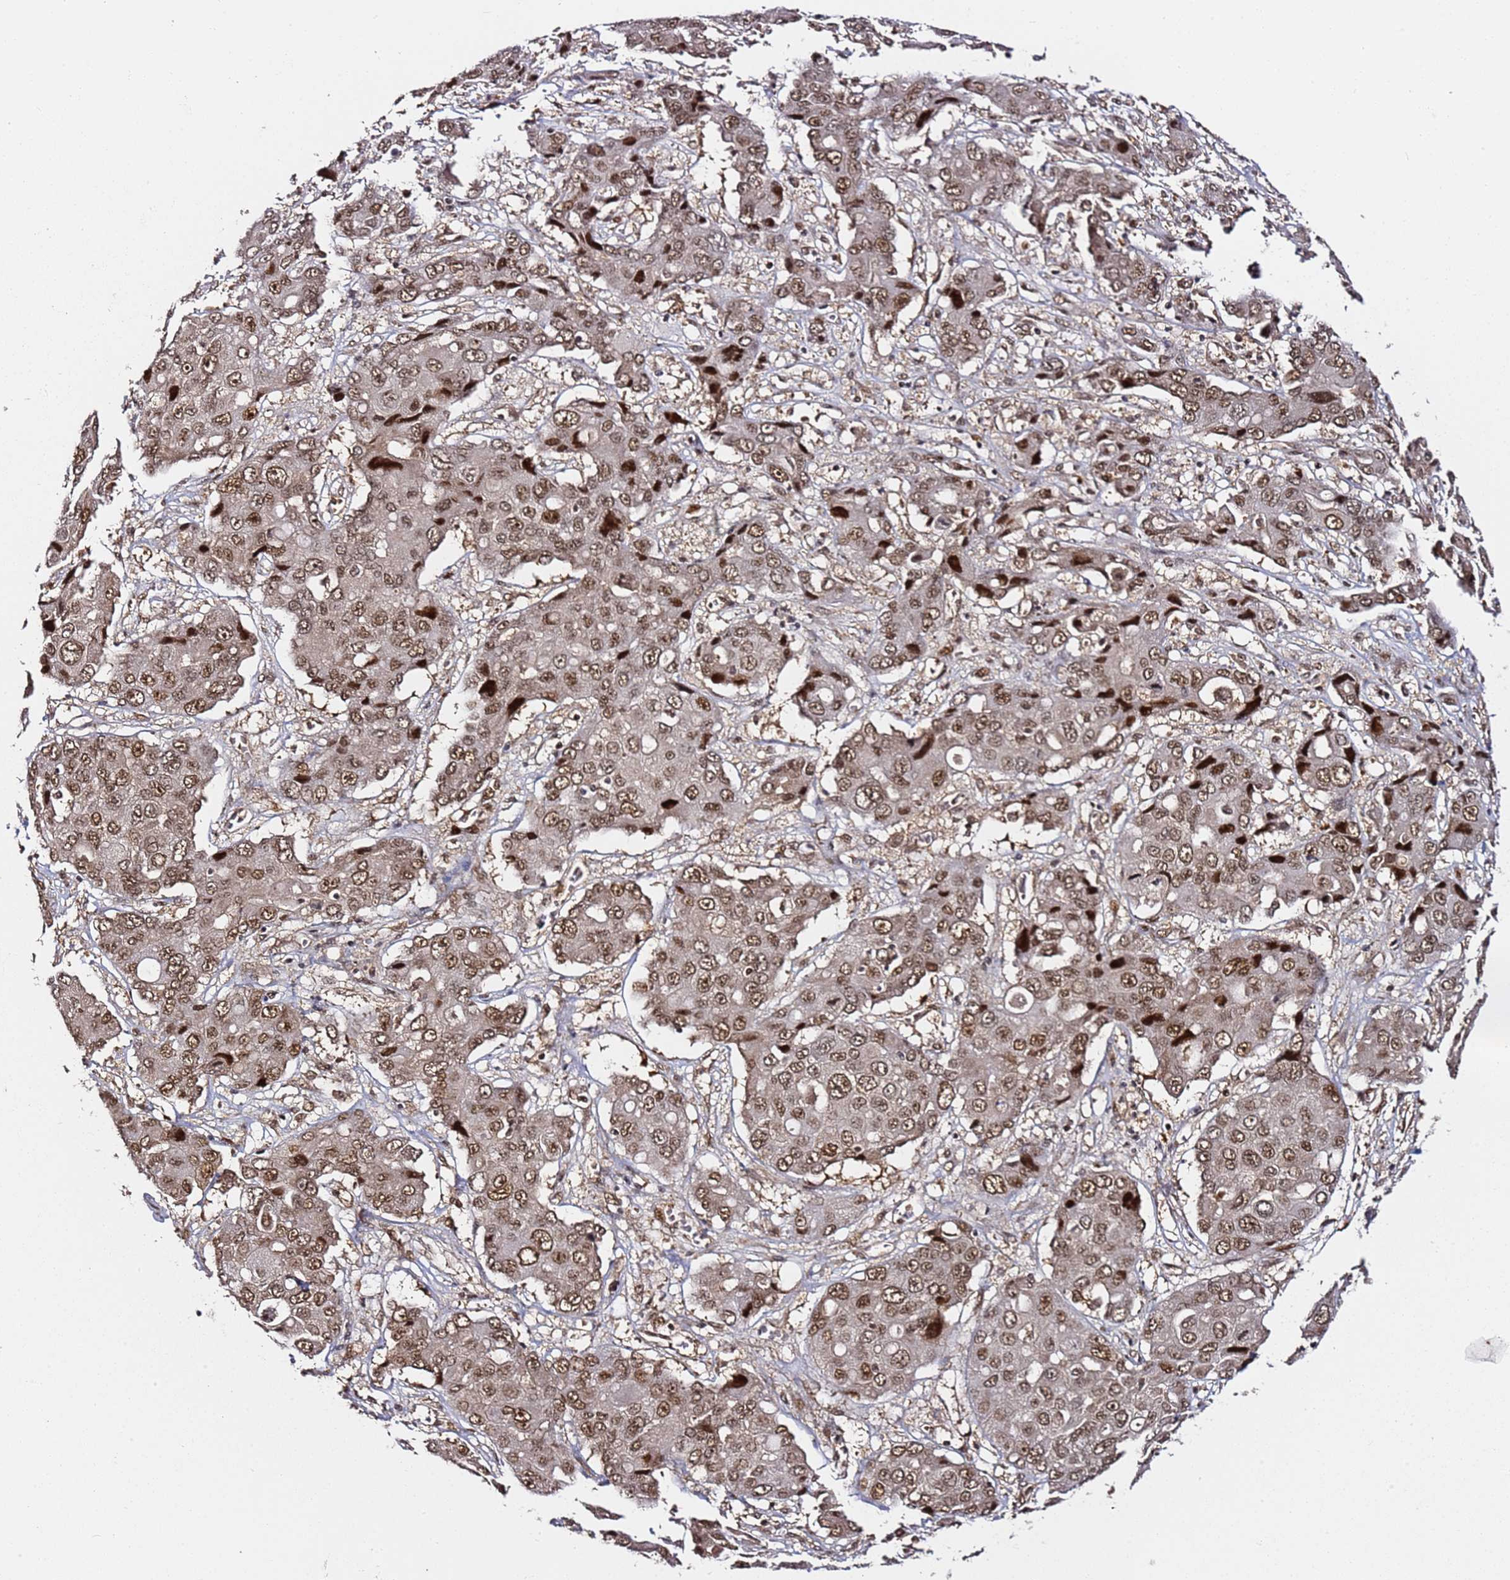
{"staining": {"intensity": "moderate", "quantity": ">75%", "location": "nuclear"}, "tissue": "liver cancer", "cell_type": "Tumor cells", "image_type": "cancer", "snomed": [{"axis": "morphology", "description": "Cholangiocarcinoma"}, {"axis": "topography", "description": "Liver"}], "caption": "Moderate nuclear positivity for a protein is identified in about >75% of tumor cells of liver cancer using immunohistochemistry.", "gene": "RGS18", "patient": {"sex": "male", "age": 67}}